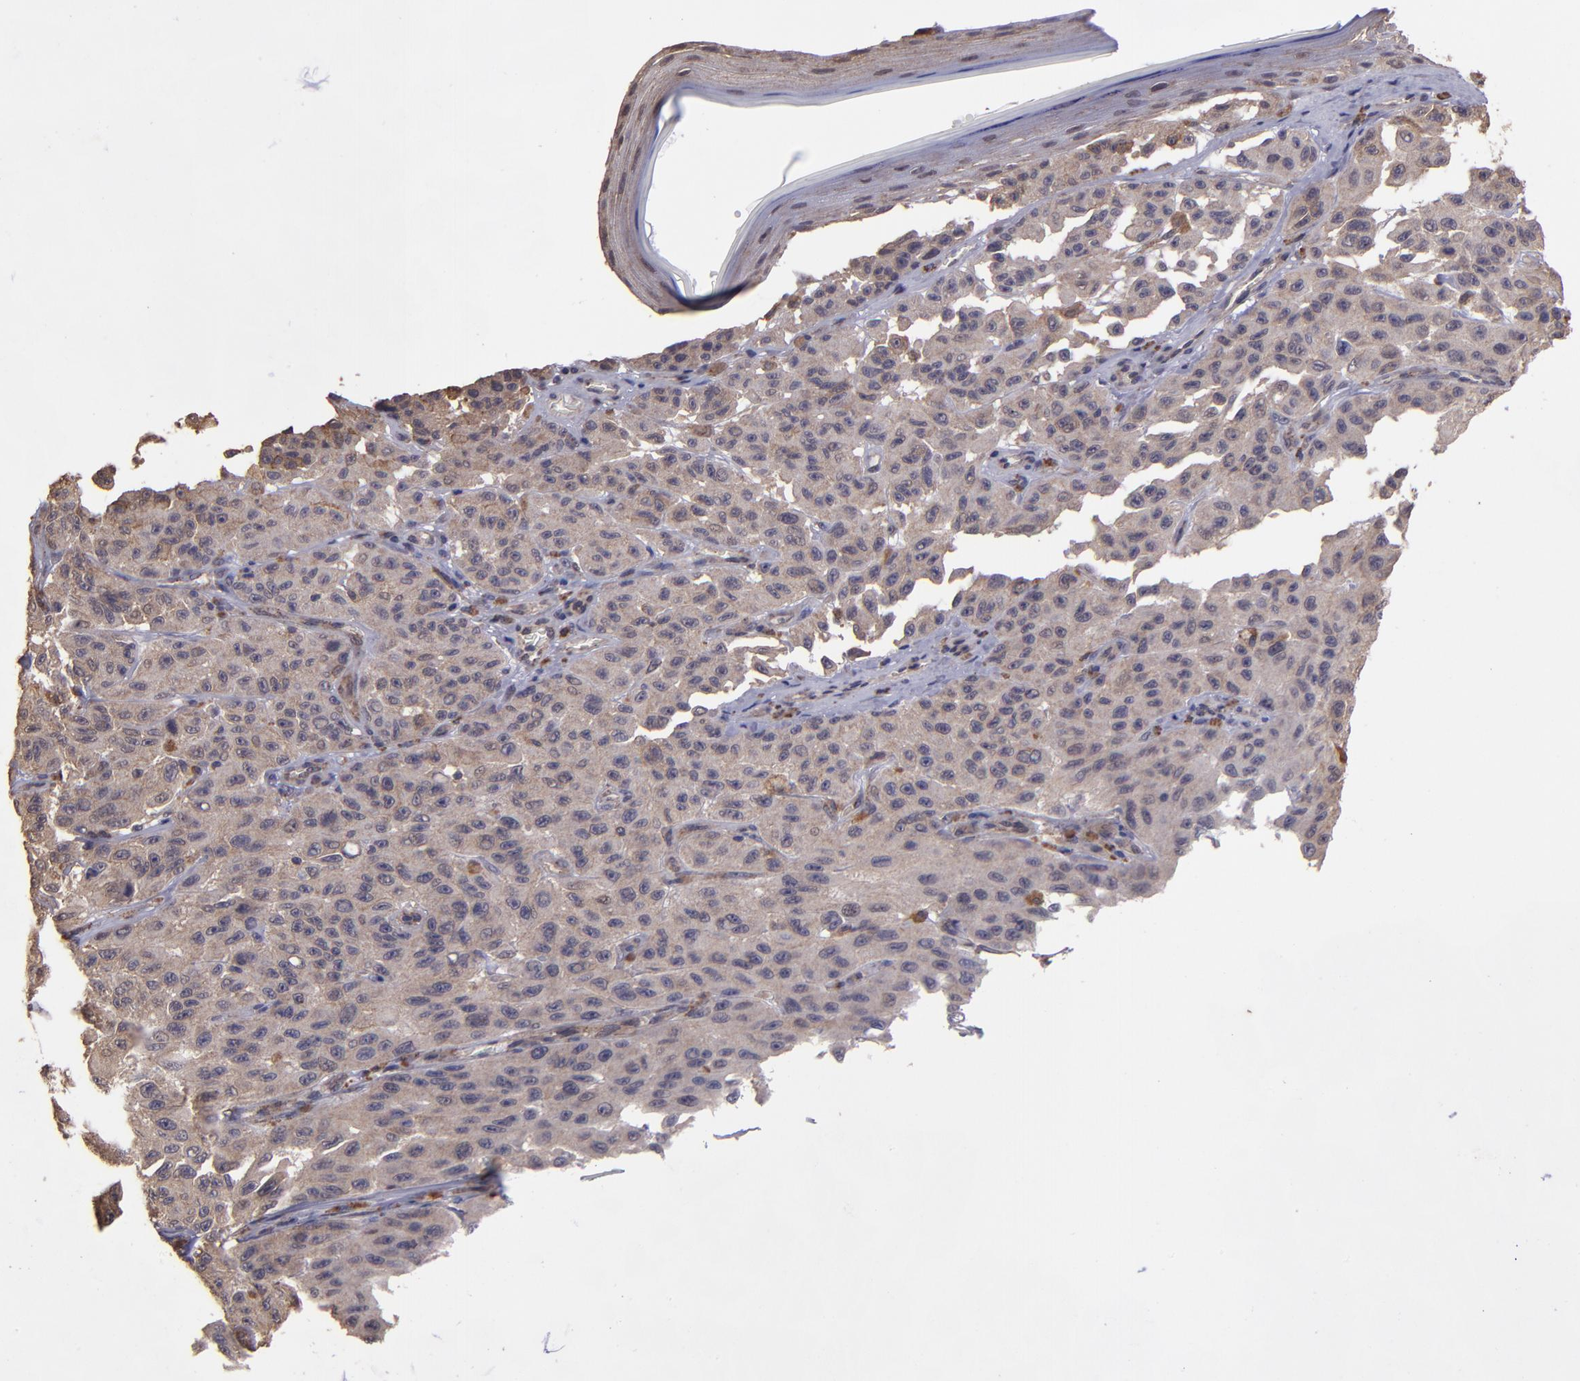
{"staining": {"intensity": "weak", "quantity": ">75%", "location": "cytoplasmic/membranous"}, "tissue": "melanoma", "cell_type": "Tumor cells", "image_type": "cancer", "snomed": [{"axis": "morphology", "description": "Malignant melanoma, NOS"}, {"axis": "topography", "description": "Skin"}], "caption": "A low amount of weak cytoplasmic/membranous positivity is identified in approximately >75% of tumor cells in melanoma tissue.", "gene": "SIPA1L1", "patient": {"sex": "male", "age": 30}}